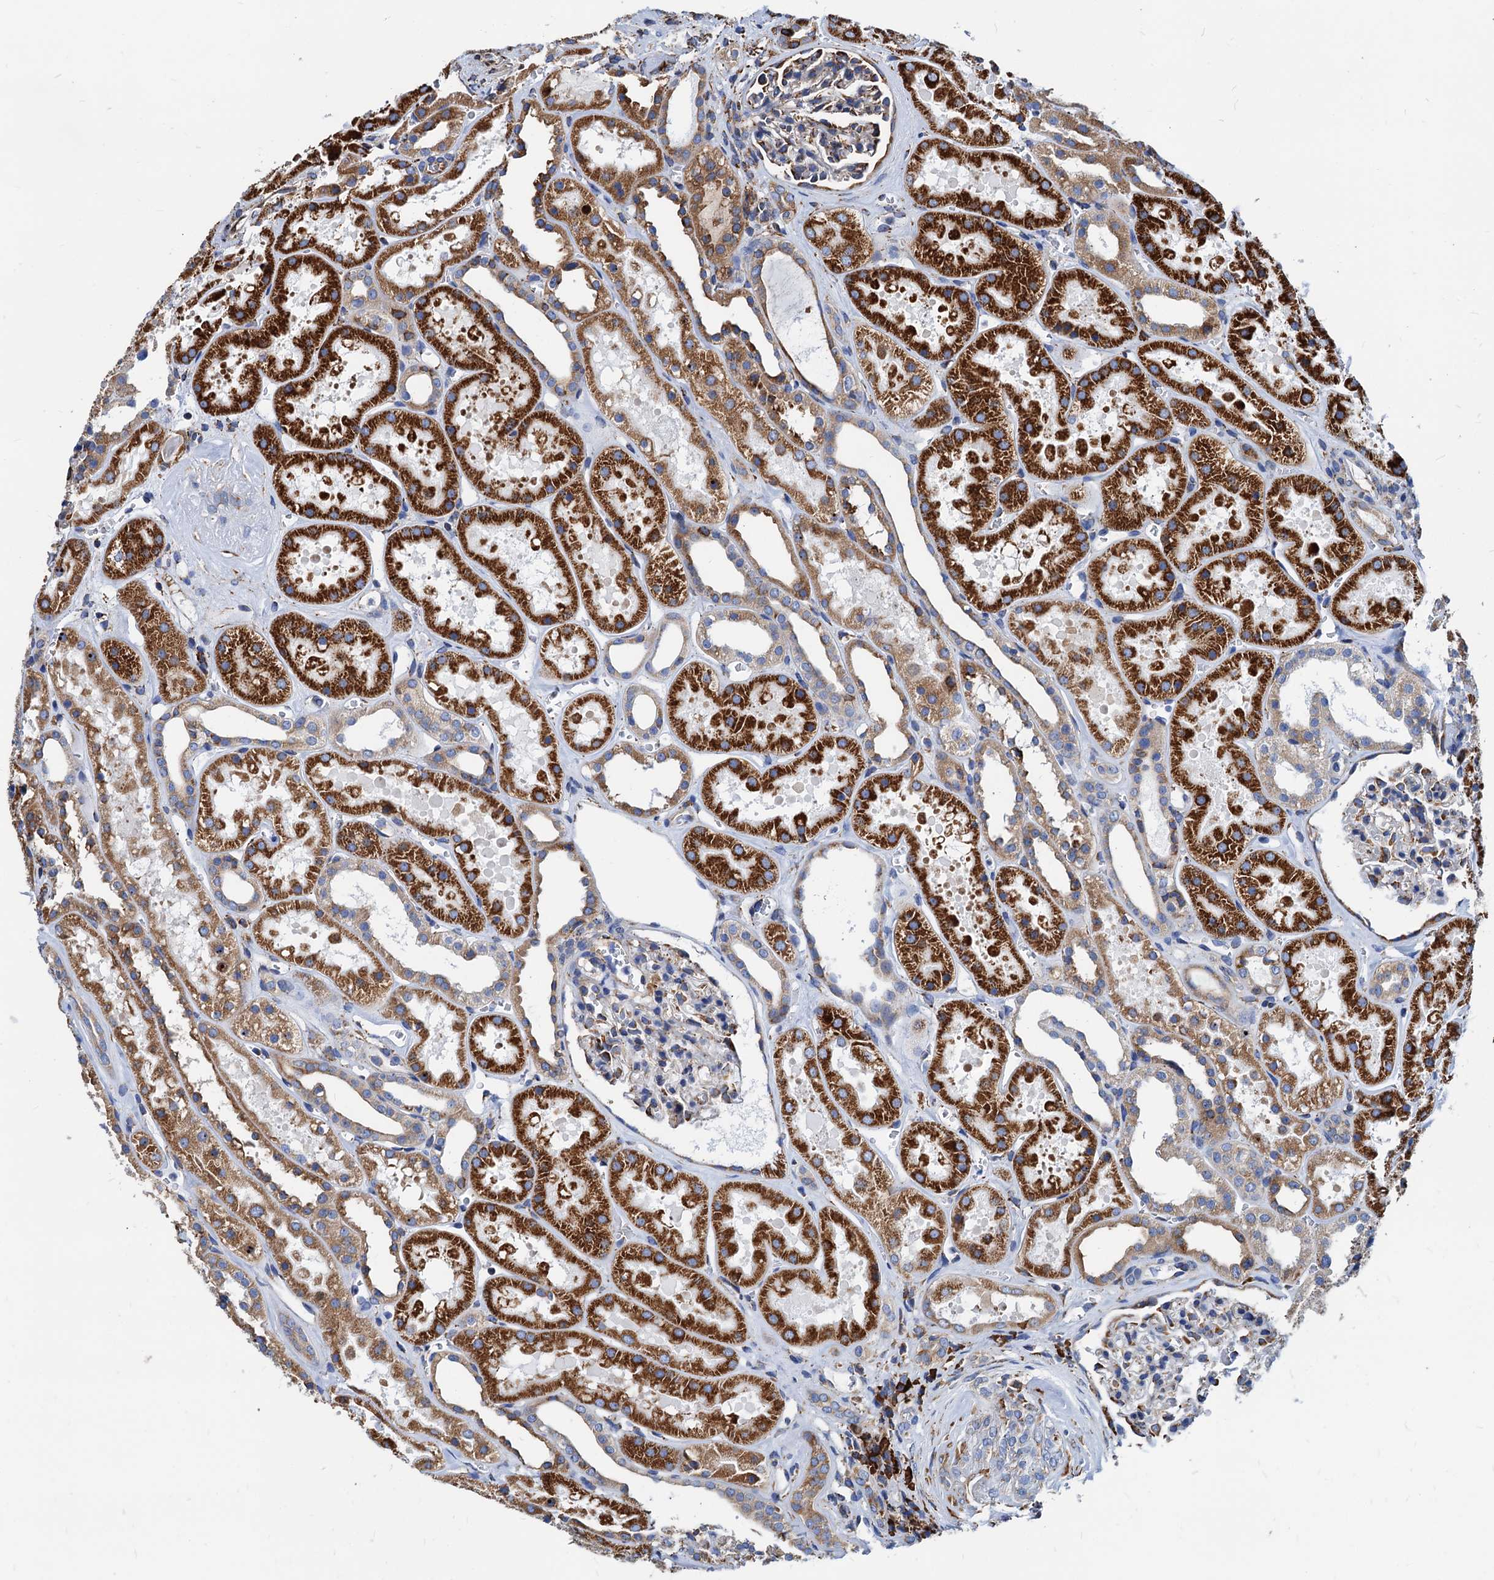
{"staining": {"intensity": "moderate", "quantity": "<25%", "location": "cytoplasmic/membranous"}, "tissue": "kidney", "cell_type": "Cells in glomeruli", "image_type": "normal", "snomed": [{"axis": "morphology", "description": "Normal tissue, NOS"}, {"axis": "topography", "description": "Kidney"}], "caption": "IHC (DAB (3,3'-diaminobenzidine)) staining of normal kidney shows moderate cytoplasmic/membranous protein expression in approximately <25% of cells in glomeruli. The staining was performed using DAB, with brown indicating positive protein expression. Nuclei are stained blue with hematoxylin.", "gene": "HSPA5", "patient": {"sex": "female", "age": 41}}